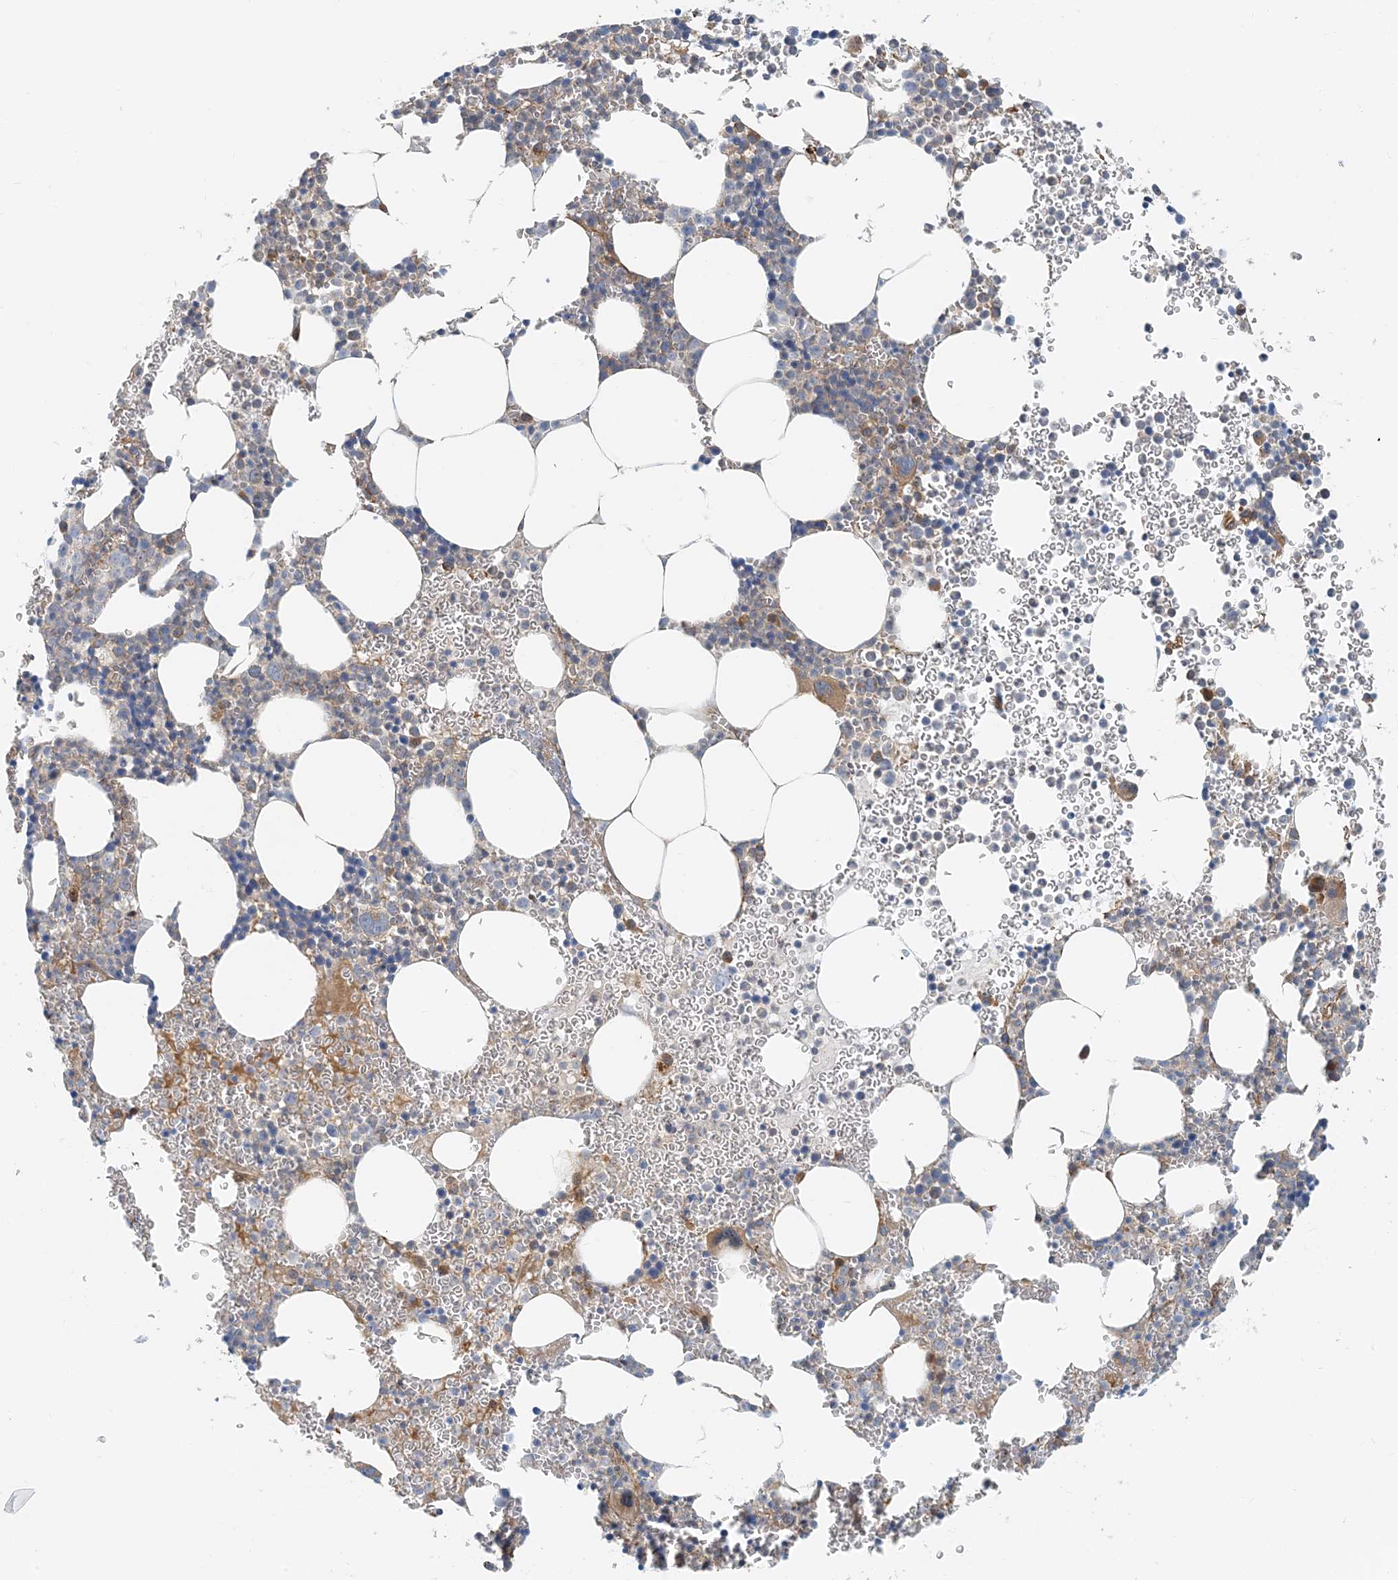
{"staining": {"intensity": "moderate", "quantity": "<25%", "location": "cytoplasmic/membranous"}, "tissue": "bone marrow", "cell_type": "Hematopoietic cells", "image_type": "normal", "snomed": [{"axis": "morphology", "description": "Normal tissue, NOS"}, {"axis": "topography", "description": "Bone marrow"}], "caption": "Bone marrow stained with a brown dye shows moderate cytoplasmic/membranous positive positivity in approximately <25% of hematopoietic cells.", "gene": "MYL5", "patient": {"sex": "female", "age": 78}}